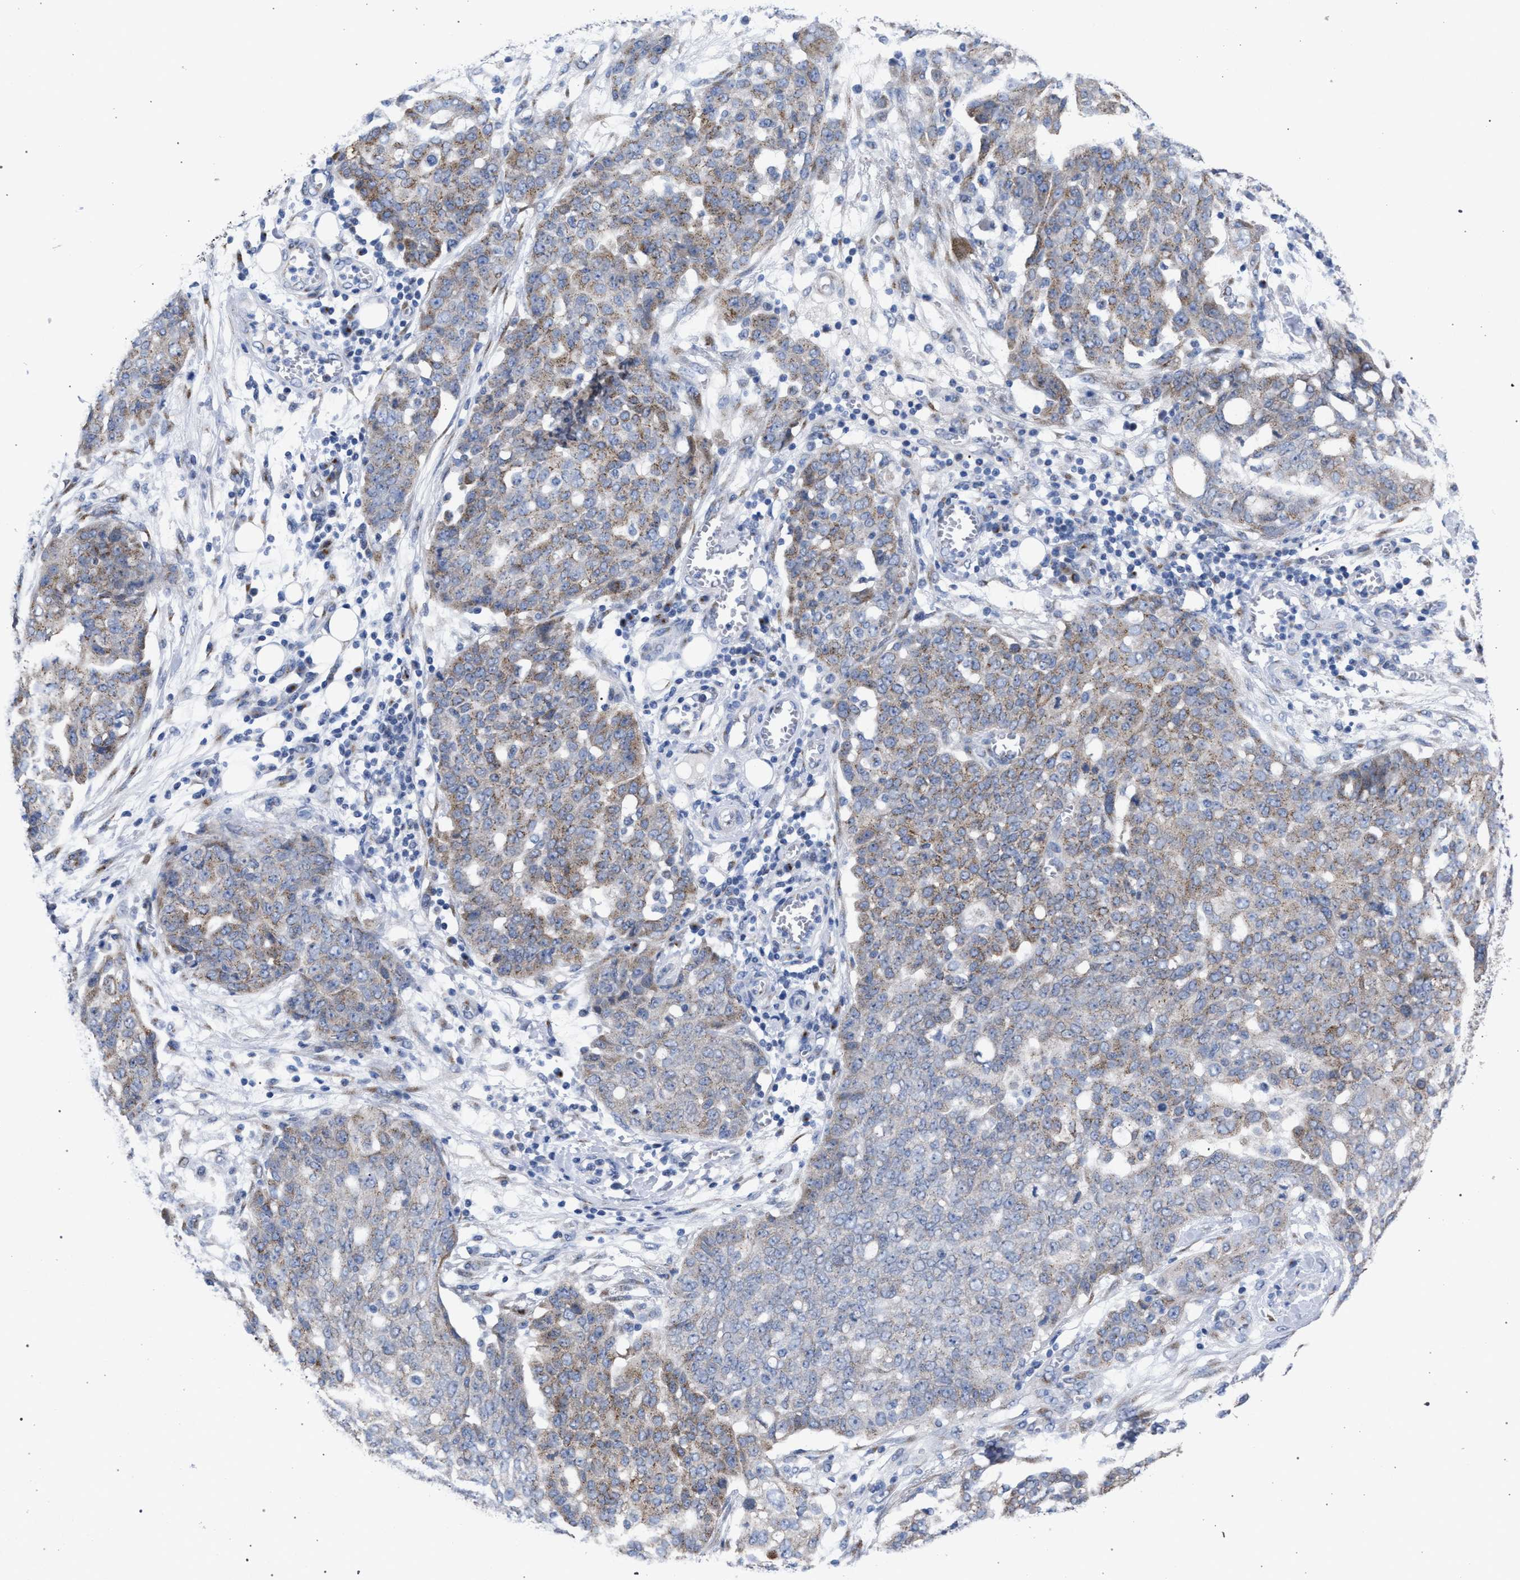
{"staining": {"intensity": "weak", "quantity": ">75%", "location": "cytoplasmic/membranous"}, "tissue": "ovarian cancer", "cell_type": "Tumor cells", "image_type": "cancer", "snomed": [{"axis": "morphology", "description": "Cystadenocarcinoma, serous, NOS"}, {"axis": "topography", "description": "Soft tissue"}, {"axis": "topography", "description": "Ovary"}], "caption": "IHC photomicrograph of human ovarian cancer (serous cystadenocarcinoma) stained for a protein (brown), which exhibits low levels of weak cytoplasmic/membranous staining in about >75% of tumor cells.", "gene": "GOLGA2", "patient": {"sex": "female", "age": 57}}